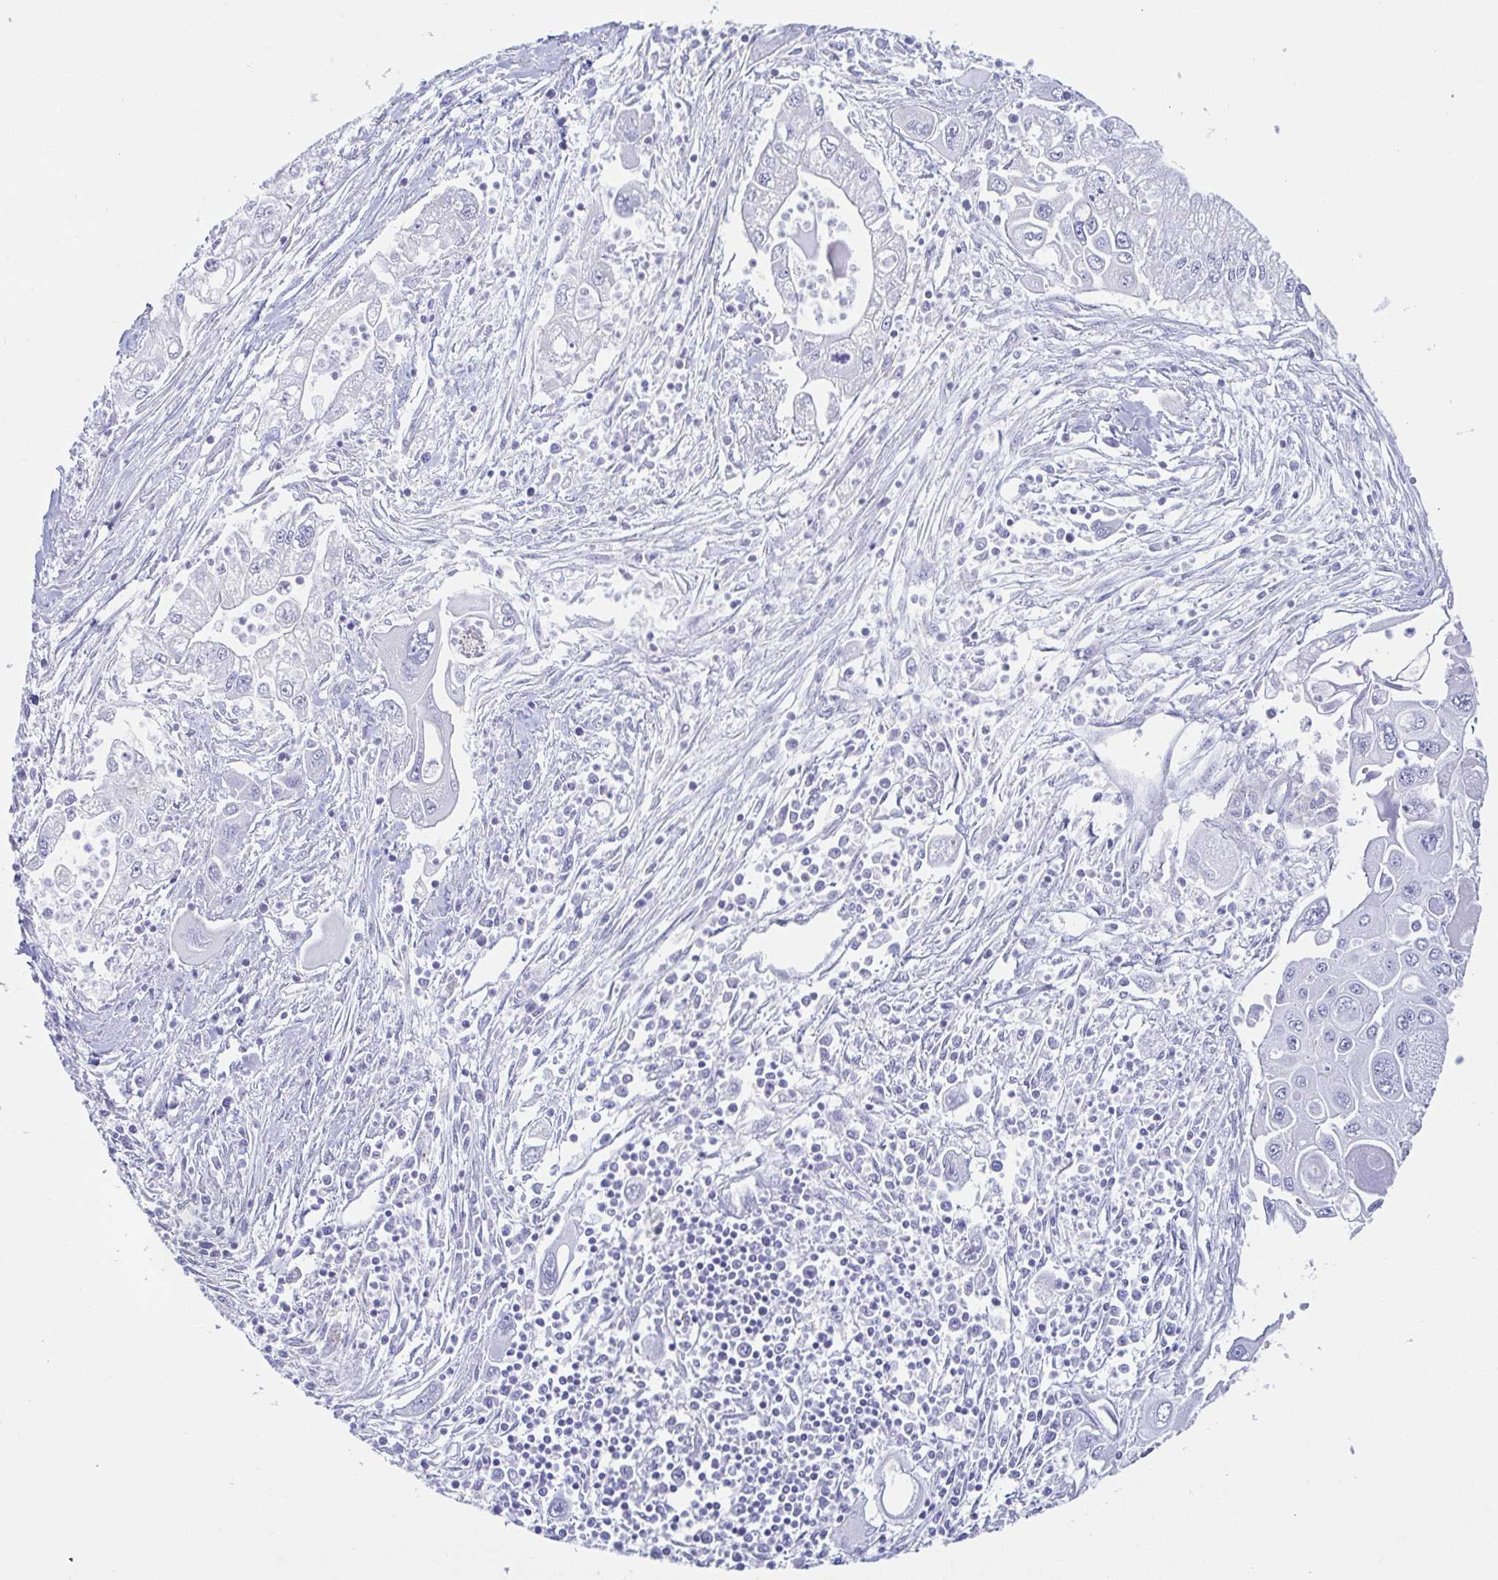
{"staining": {"intensity": "negative", "quantity": "none", "location": "none"}, "tissue": "pancreatic cancer", "cell_type": "Tumor cells", "image_type": "cancer", "snomed": [{"axis": "morphology", "description": "Adenocarcinoma, NOS"}, {"axis": "topography", "description": "Pancreas"}], "caption": "DAB immunohistochemical staining of human pancreatic adenocarcinoma demonstrates no significant positivity in tumor cells. (DAB immunohistochemistry, high magnification).", "gene": "DYNC1I1", "patient": {"sex": "male", "age": 70}}